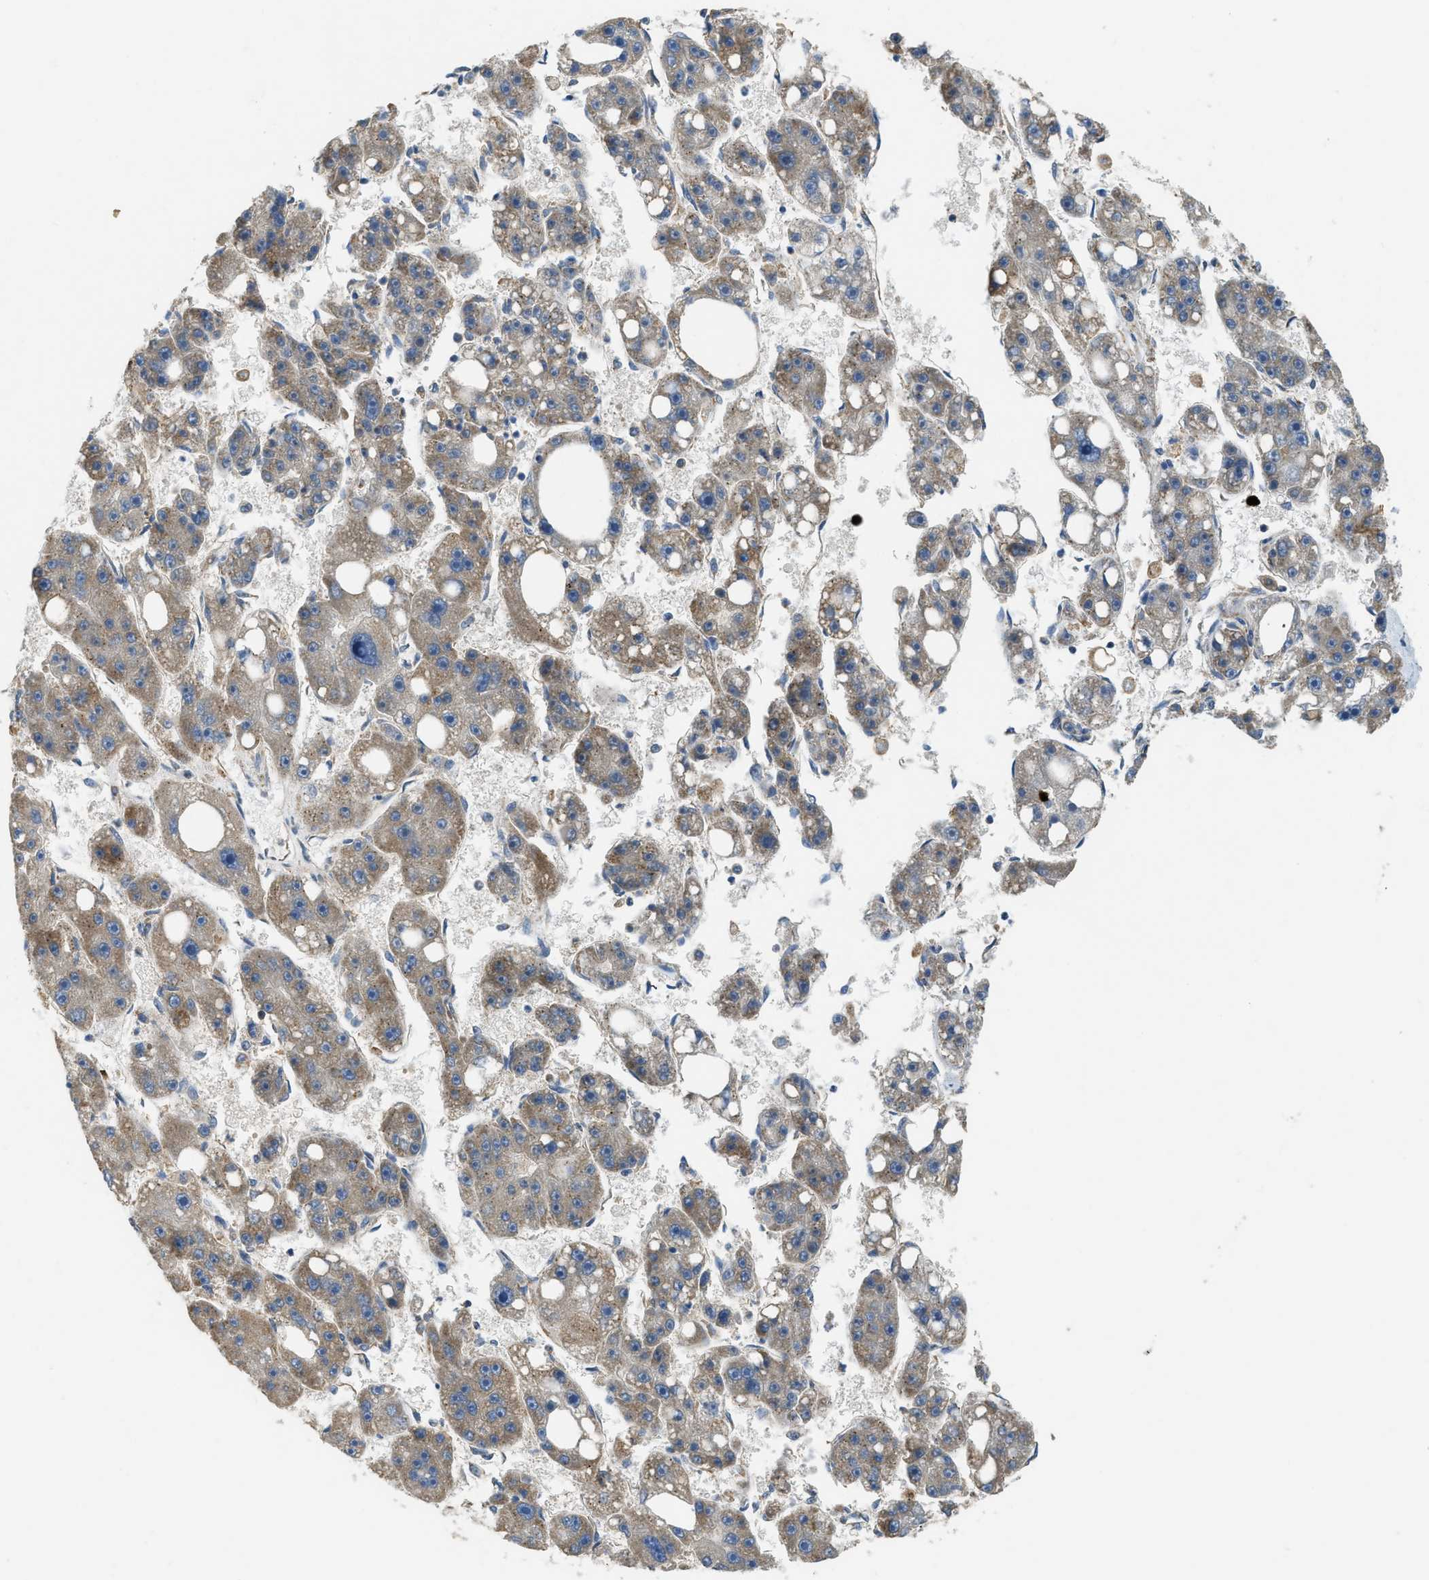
{"staining": {"intensity": "moderate", "quantity": ">75%", "location": "cytoplasmic/membranous"}, "tissue": "liver cancer", "cell_type": "Tumor cells", "image_type": "cancer", "snomed": [{"axis": "morphology", "description": "Carcinoma, Hepatocellular, NOS"}, {"axis": "topography", "description": "Liver"}], "caption": "The photomicrograph displays immunohistochemical staining of liver hepatocellular carcinoma. There is moderate cytoplasmic/membranous expression is identified in approximately >75% of tumor cells. (Brightfield microscopy of DAB IHC at high magnification).", "gene": "TMEM68", "patient": {"sex": "female", "age": 61}}